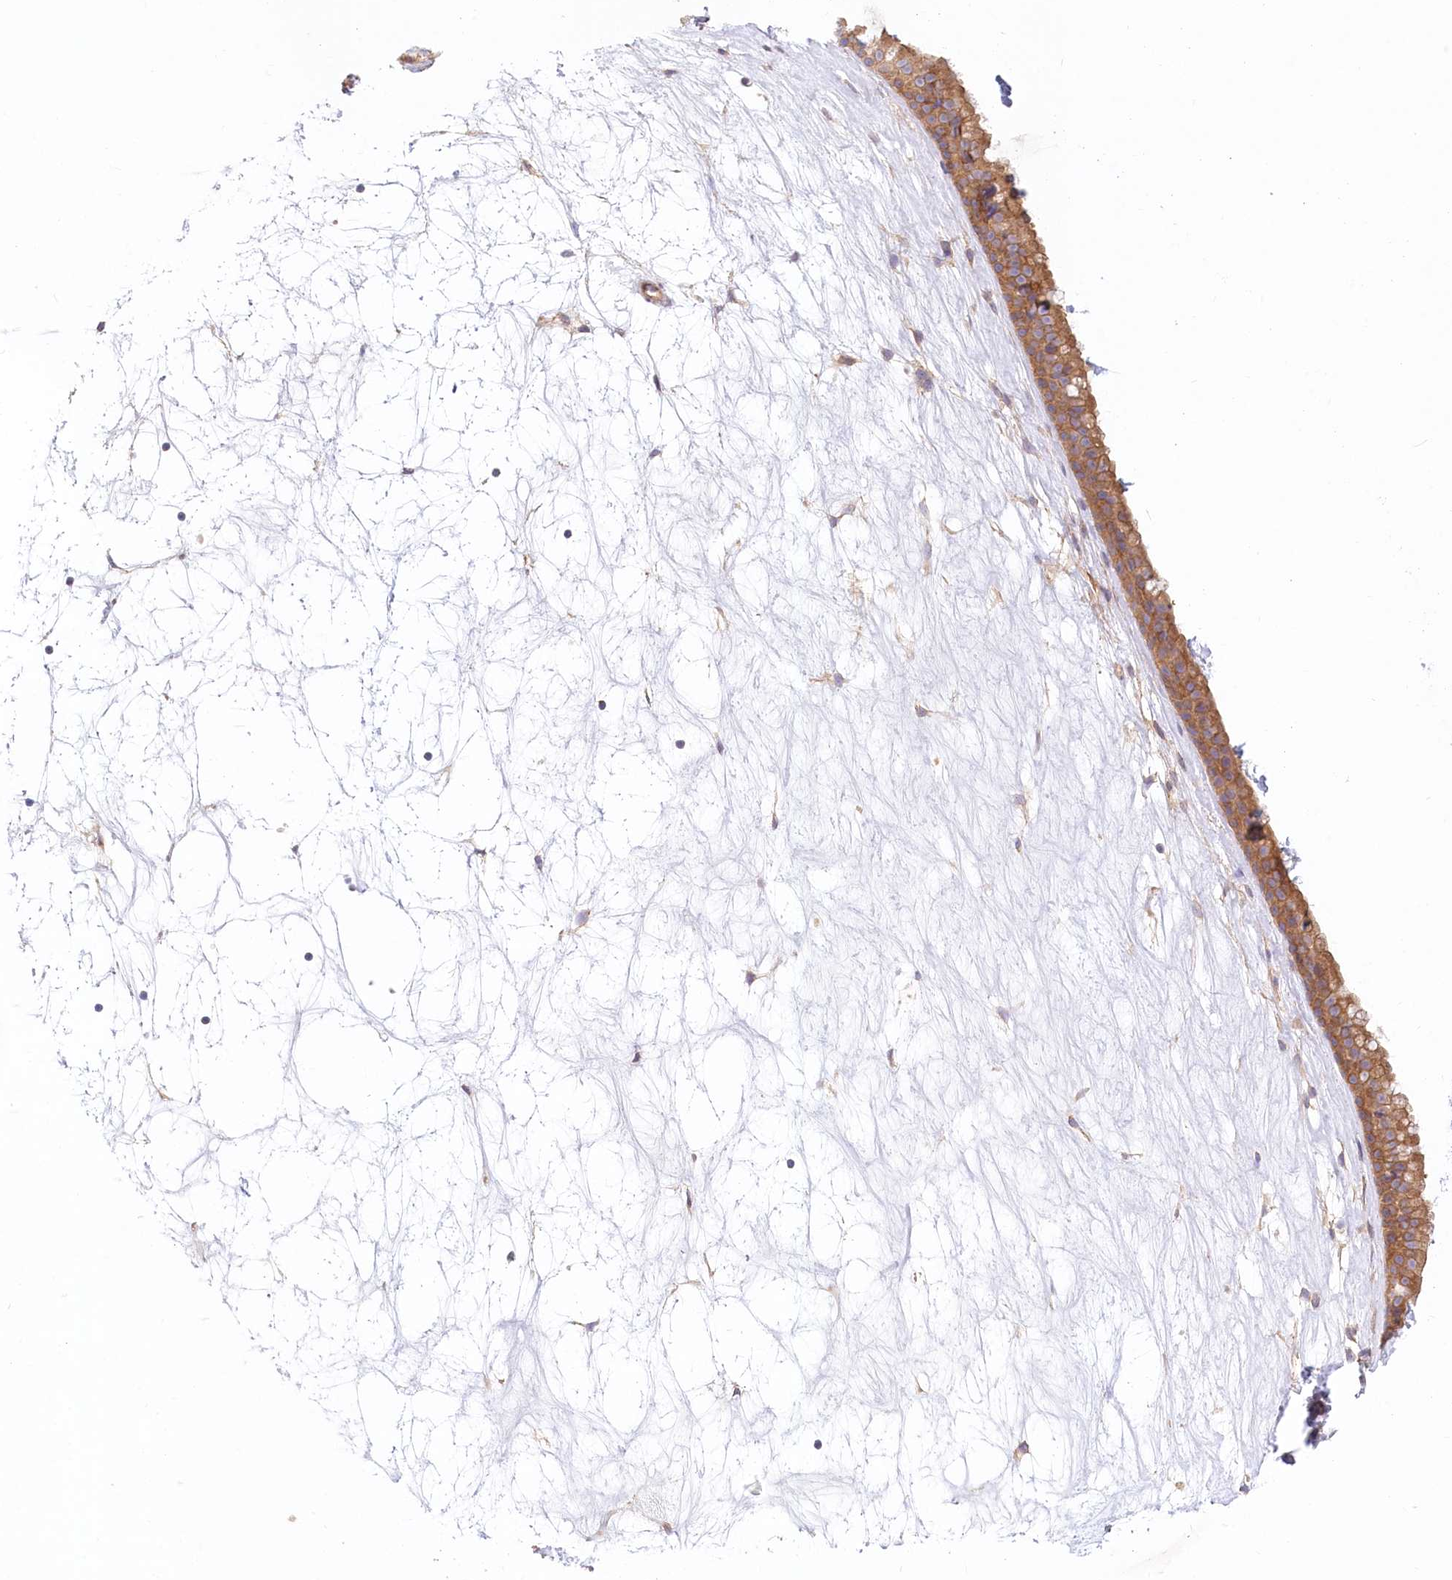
{"staining": {"intensity": "moderate", "quantity": ">75%", "location": "cytoplasmic/membranous"}, "tissue": "nasopharynx", "cell_type": "Respiratory epithelial cells", "image_type": "normal", "snomed": [{"axis": "morphology", "description": "Normal tissue, NOS"}, {"axis": "topography", "description": "Nasopharynx"}], "caption": "Nasopharynx stained with IHC shows moderate cytoplasmic/membranous positivity in approximately >75% of respiratory epithelial cells. (Stains: DAB in brown, nuclei in blue, Microscopy: brightfield microscopy at high magnification).", "gene": "UMPS", "patient": {"sex": "male", "age": 64}}